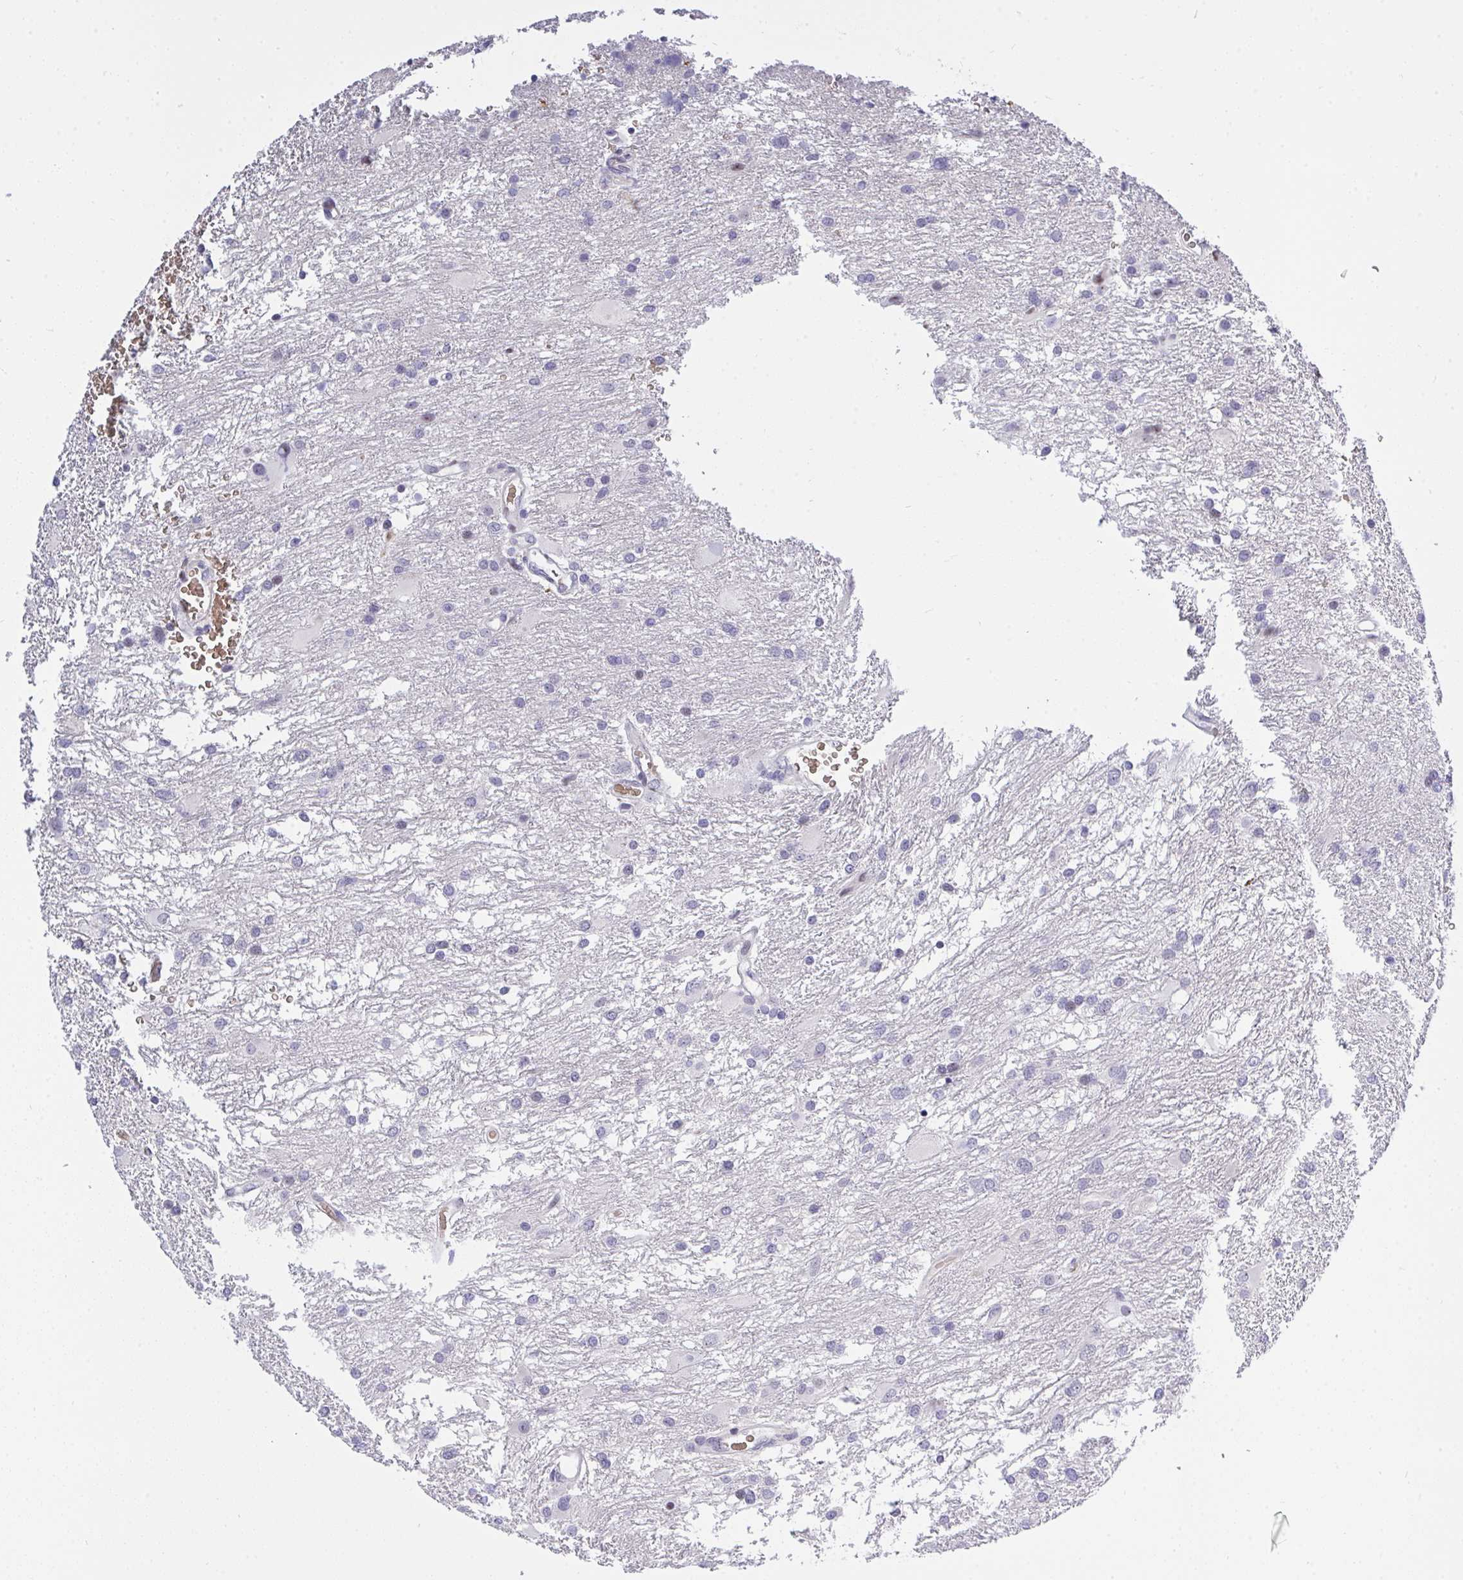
{"staining": {"intensity": "negative", "quantity": "none", "location": "none"}, "tissue": "glioma", "cell_type": "Tumor cells", "image_type": "cancer", "snomed": [{"axis": "morphology", "description": "Glioma, malignant, High grade"}, {"axis": "topography", "description": "Brain"}], "caption": "Malignant glioma (high-grade) was stained to show a protein in brown. There is no significant expression in tumor cells.", "gene": "PLPPR3", "patient": {"sex": "male", "age": 53}}